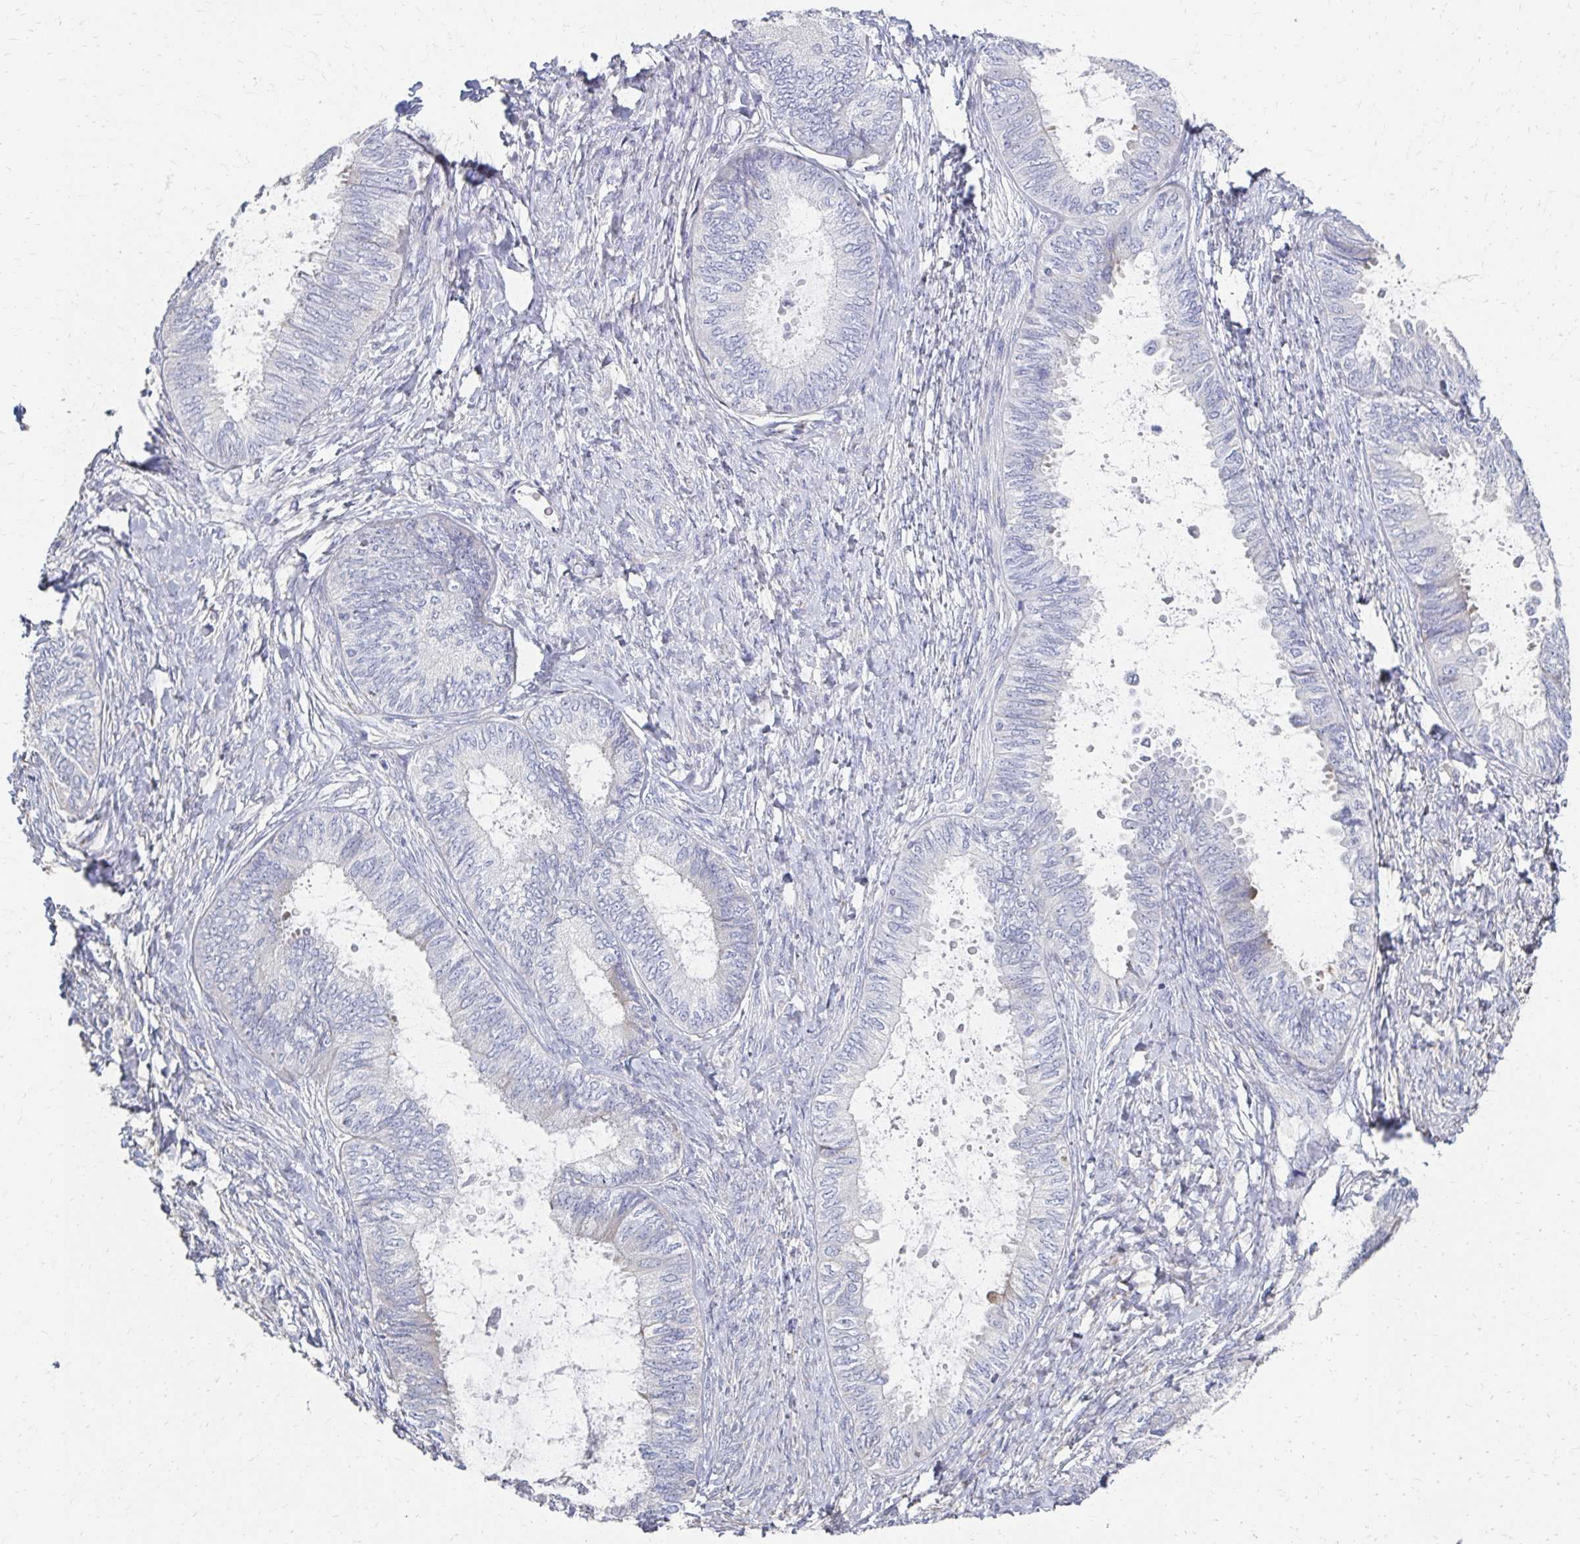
{"staining": {"intensity": "negative", "quantity": "none", "location": "none"}, "tissue": "ovarian cancer", "cell_type": "Tumor cells", "image_type": "cancer", "snomed": [{"axis": "morphology", "description": "Carcinoma, endometroid"}, {"axis": "topography", "description": "Ovary"}], "caption": "DAB (3,3'-diaminobenzidine) immunohistochemical staining of ovarian cancer (endometroid carcinoma) demonstrates no significant positivity in tumor cells.", "gene": "ATP1A3", "patient": {"sex": "female", "age": 70}}